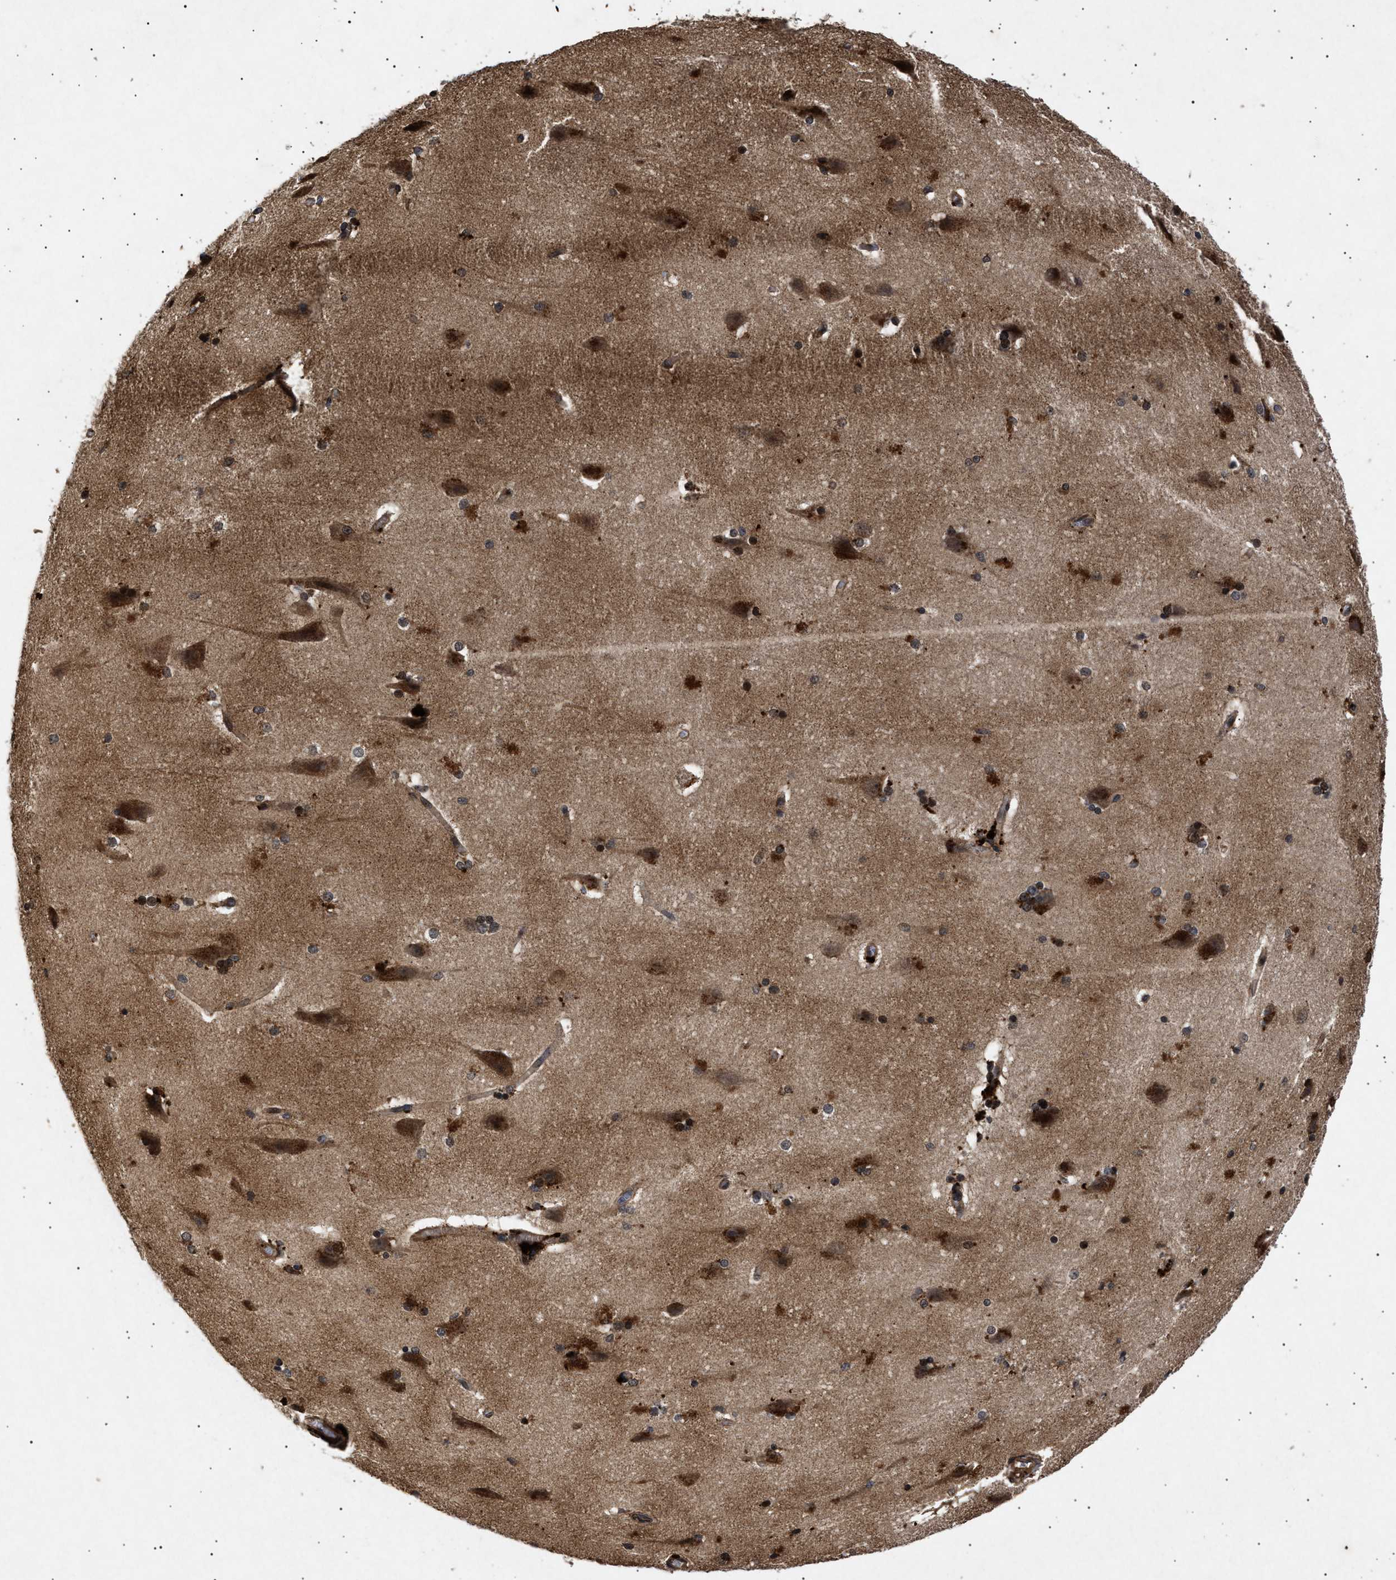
{"staining": {"intensity": "moderate", "quantity": ">75%", "location": "cytoplasmic/membranous"}, "tissue": "cerebral cortex", "cell_type": "Endothelial cells", "image_type": "normal", "snomed": [{"axis": "morphology", "description": "Normal tissue, NOS"}, {"axis": "topography", "description": "Cerebral cortex"}, {"axis": "topography", "description": "Hippocampus"}], "caption": "Protein staining exhibits moderate cytoplasmic/membranous staining in approximately >75% of endothelial cells in benign cerebral cortex.", "gene": "ITGB5", "patient": {"sex": "female", "age": 19}}